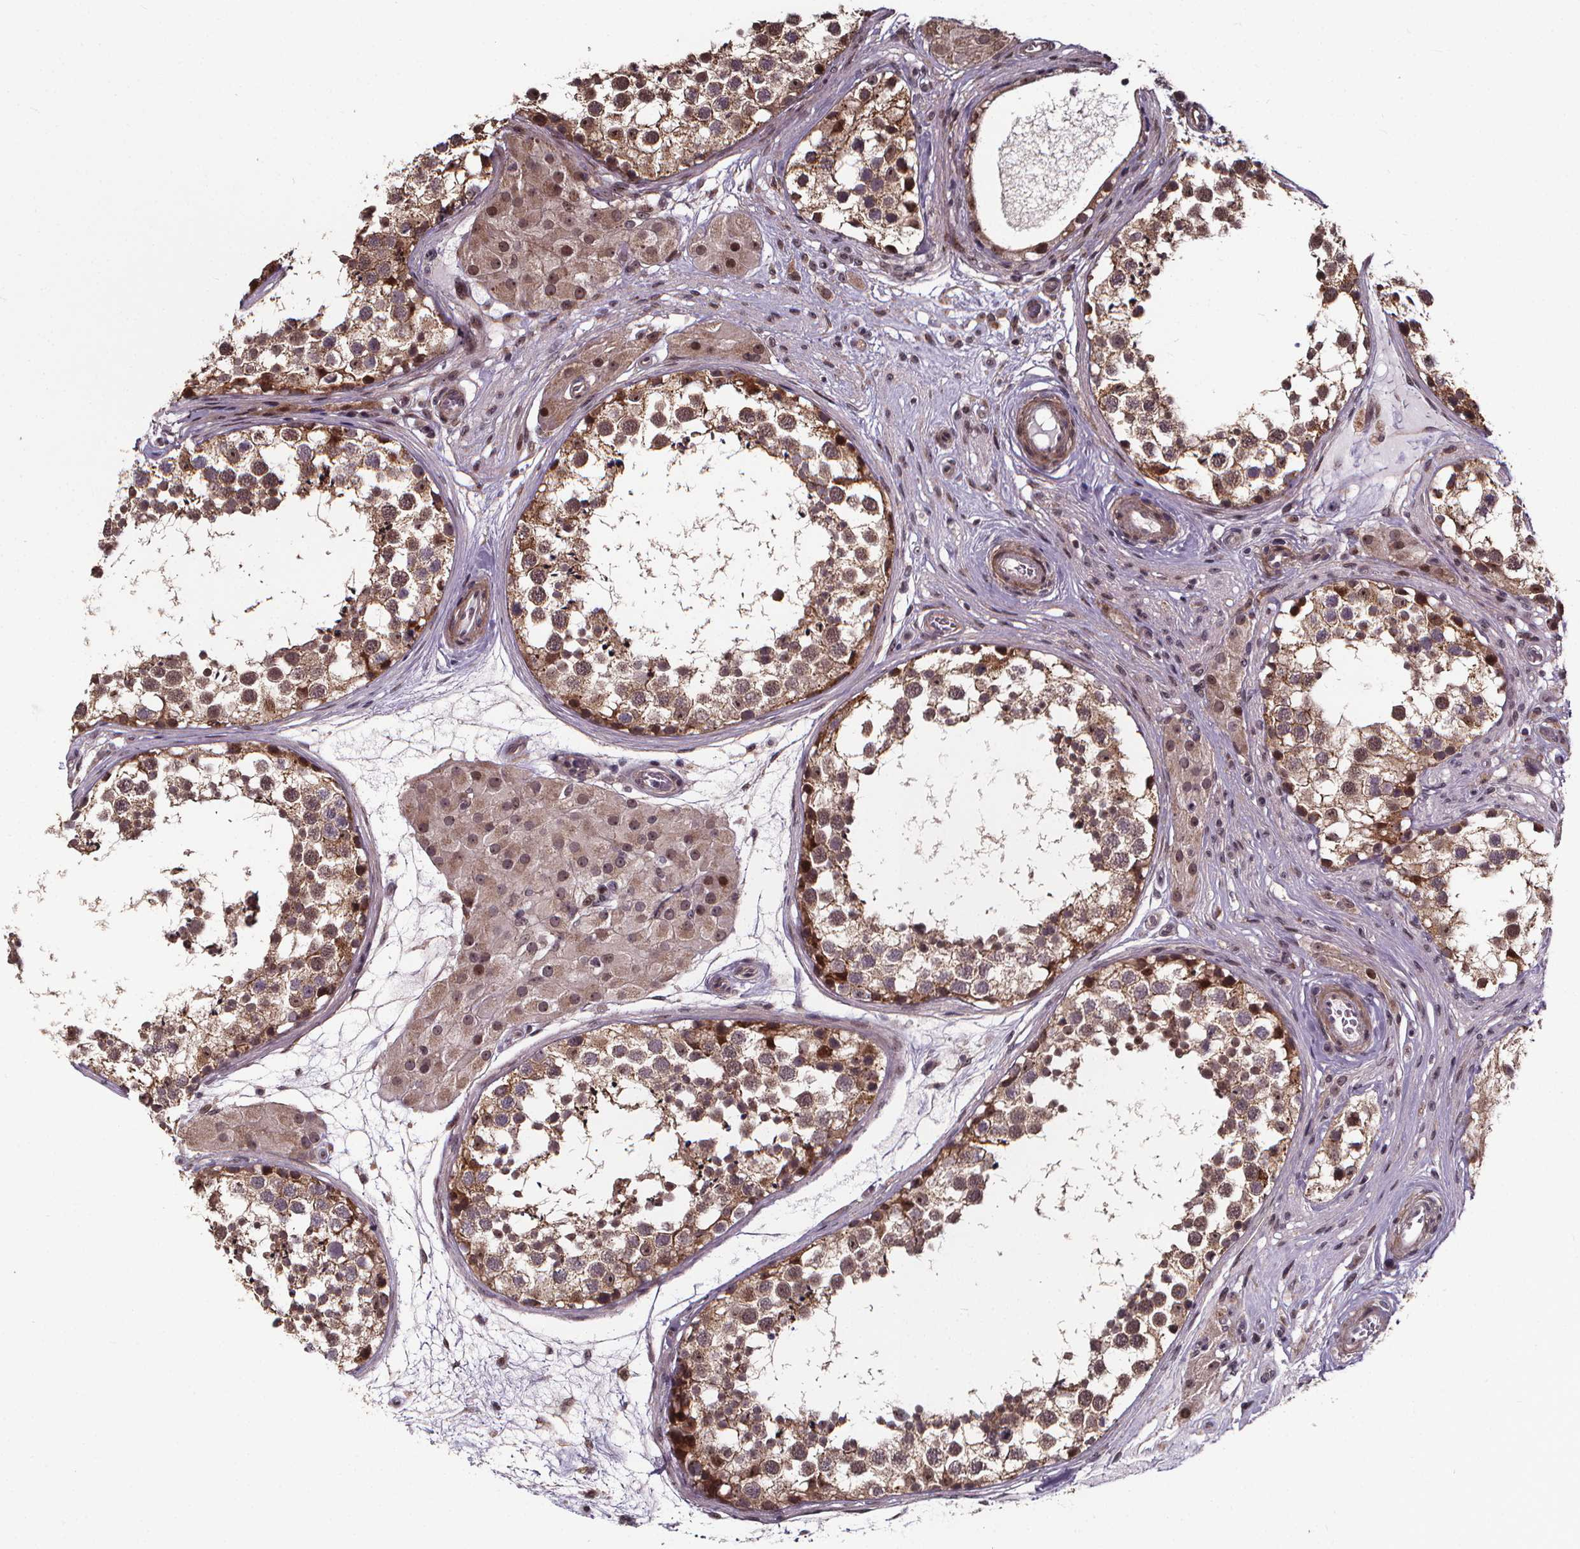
{"staining": {"intensity": "moderate", "quantity": "25%-75%", "location": "cytoplasmic/membranous,nuclear"}, "tissue": "testis", "cell_type": "Cells in seminiferous ducts", "image_type": "normal", "snomed": [{"axis": "morphology", "description": "Normal tissue, NOS"}, {"axis": "morphology", "description": "Seminoma, NOS"}, {"axis": "topography", "description": "Testis"}], "caption": "This micrograph reveals benign testis stained with IHC to label a protein in brown. The cytoplasmic/membranous,nuclear of cells in seminiferous ducts show moderate positivity for the protein. Nuclei are counter-stained blue.", "gene": "DDIT3", "patient": {"sex": "male", "age": 65}}